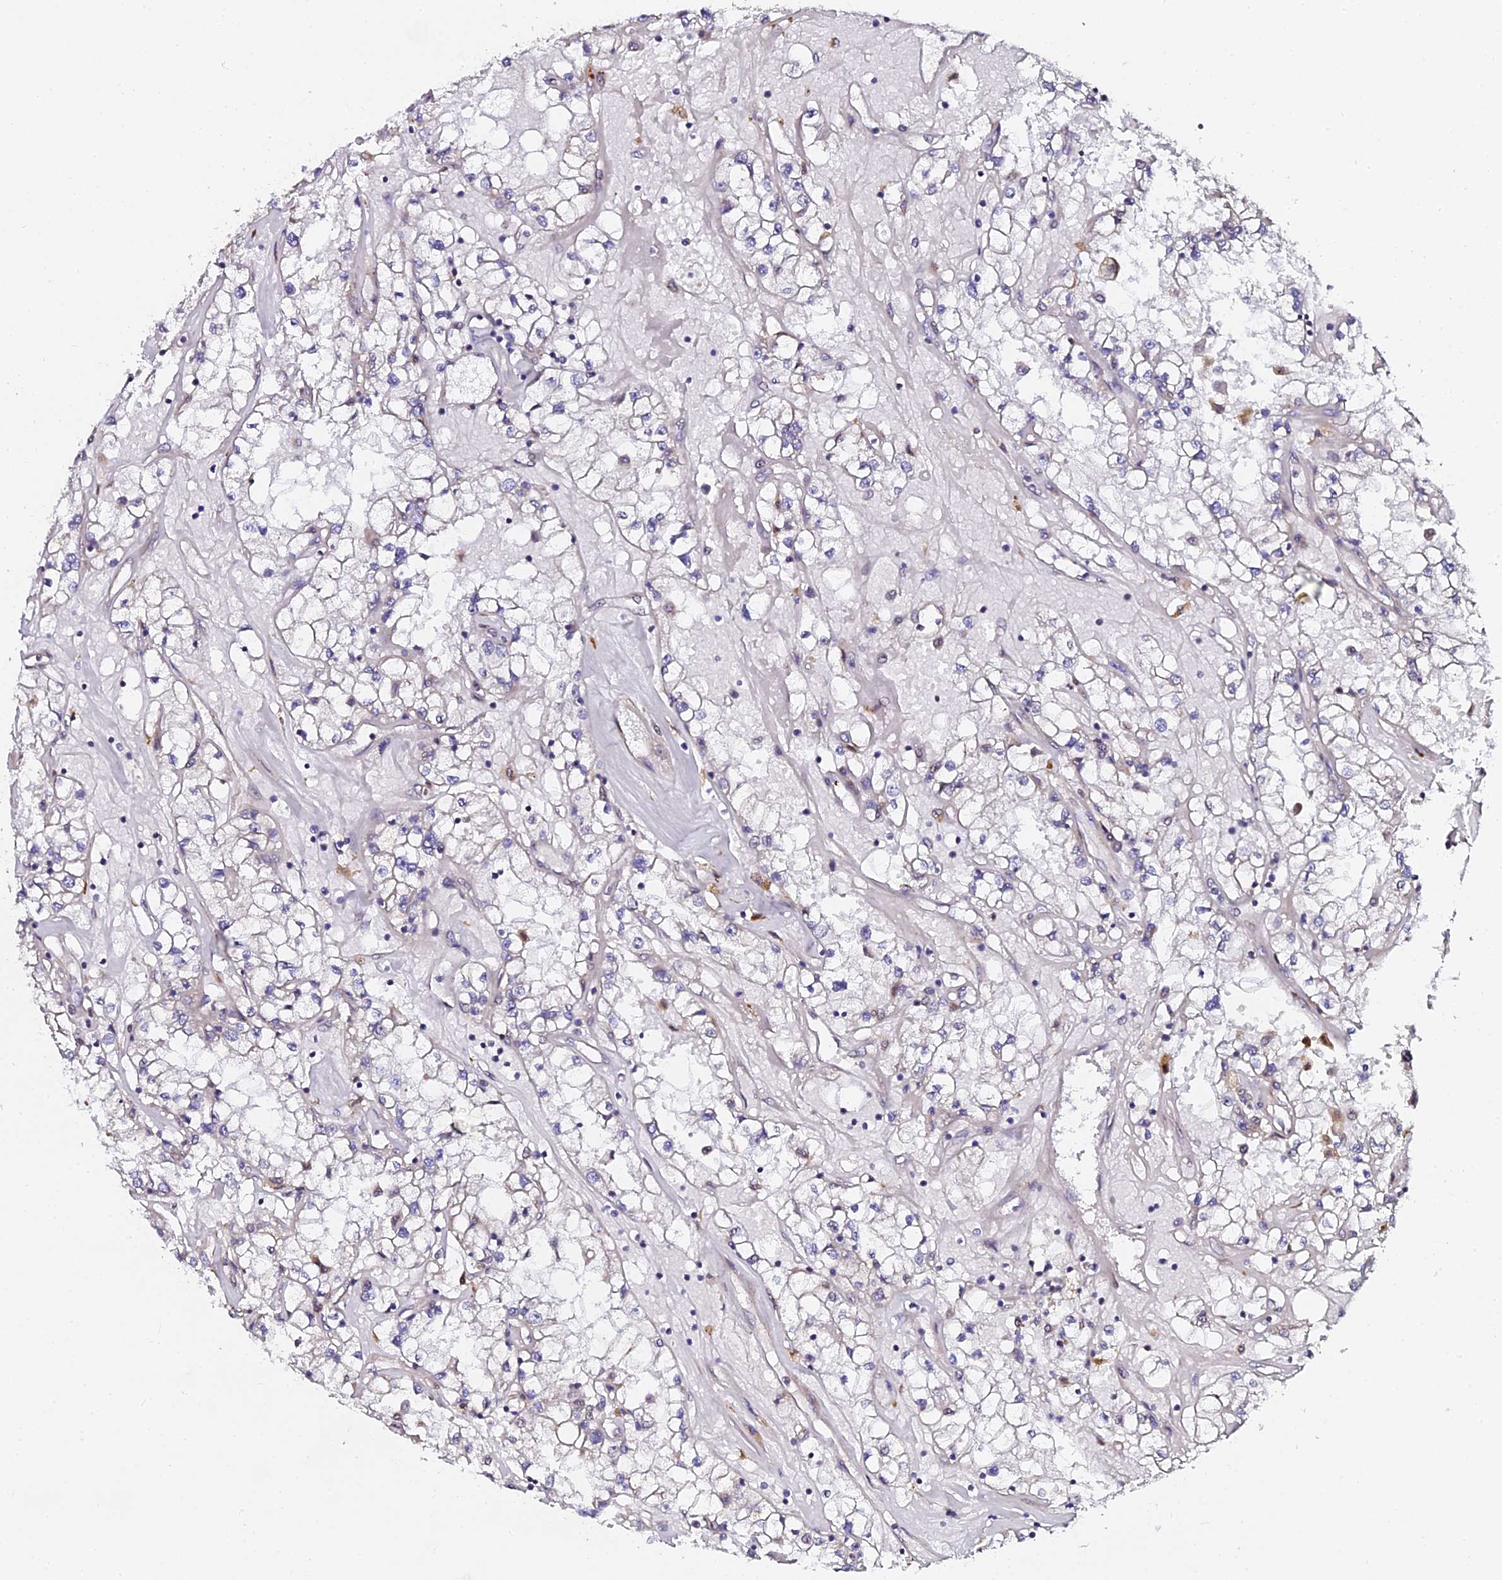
{"staining": {"intensity": "negative", "quantity": "none", "location": "none"}, "tissue": "renal cancer", "cell_type": "Tumor cells", "image_type": "cancer", "snomed": [{"axis": "morphology", "description": "Adenocarcinoma, NOS"}, {"axis": "topography", "description": "Kidney"}], "caption": "Immunohistochemistry of human adenocarcinoma (renal) demonstrates no expression in tumor cells.", "gene": "GPN3", "patient": {"sex": "male", "age": 56}}